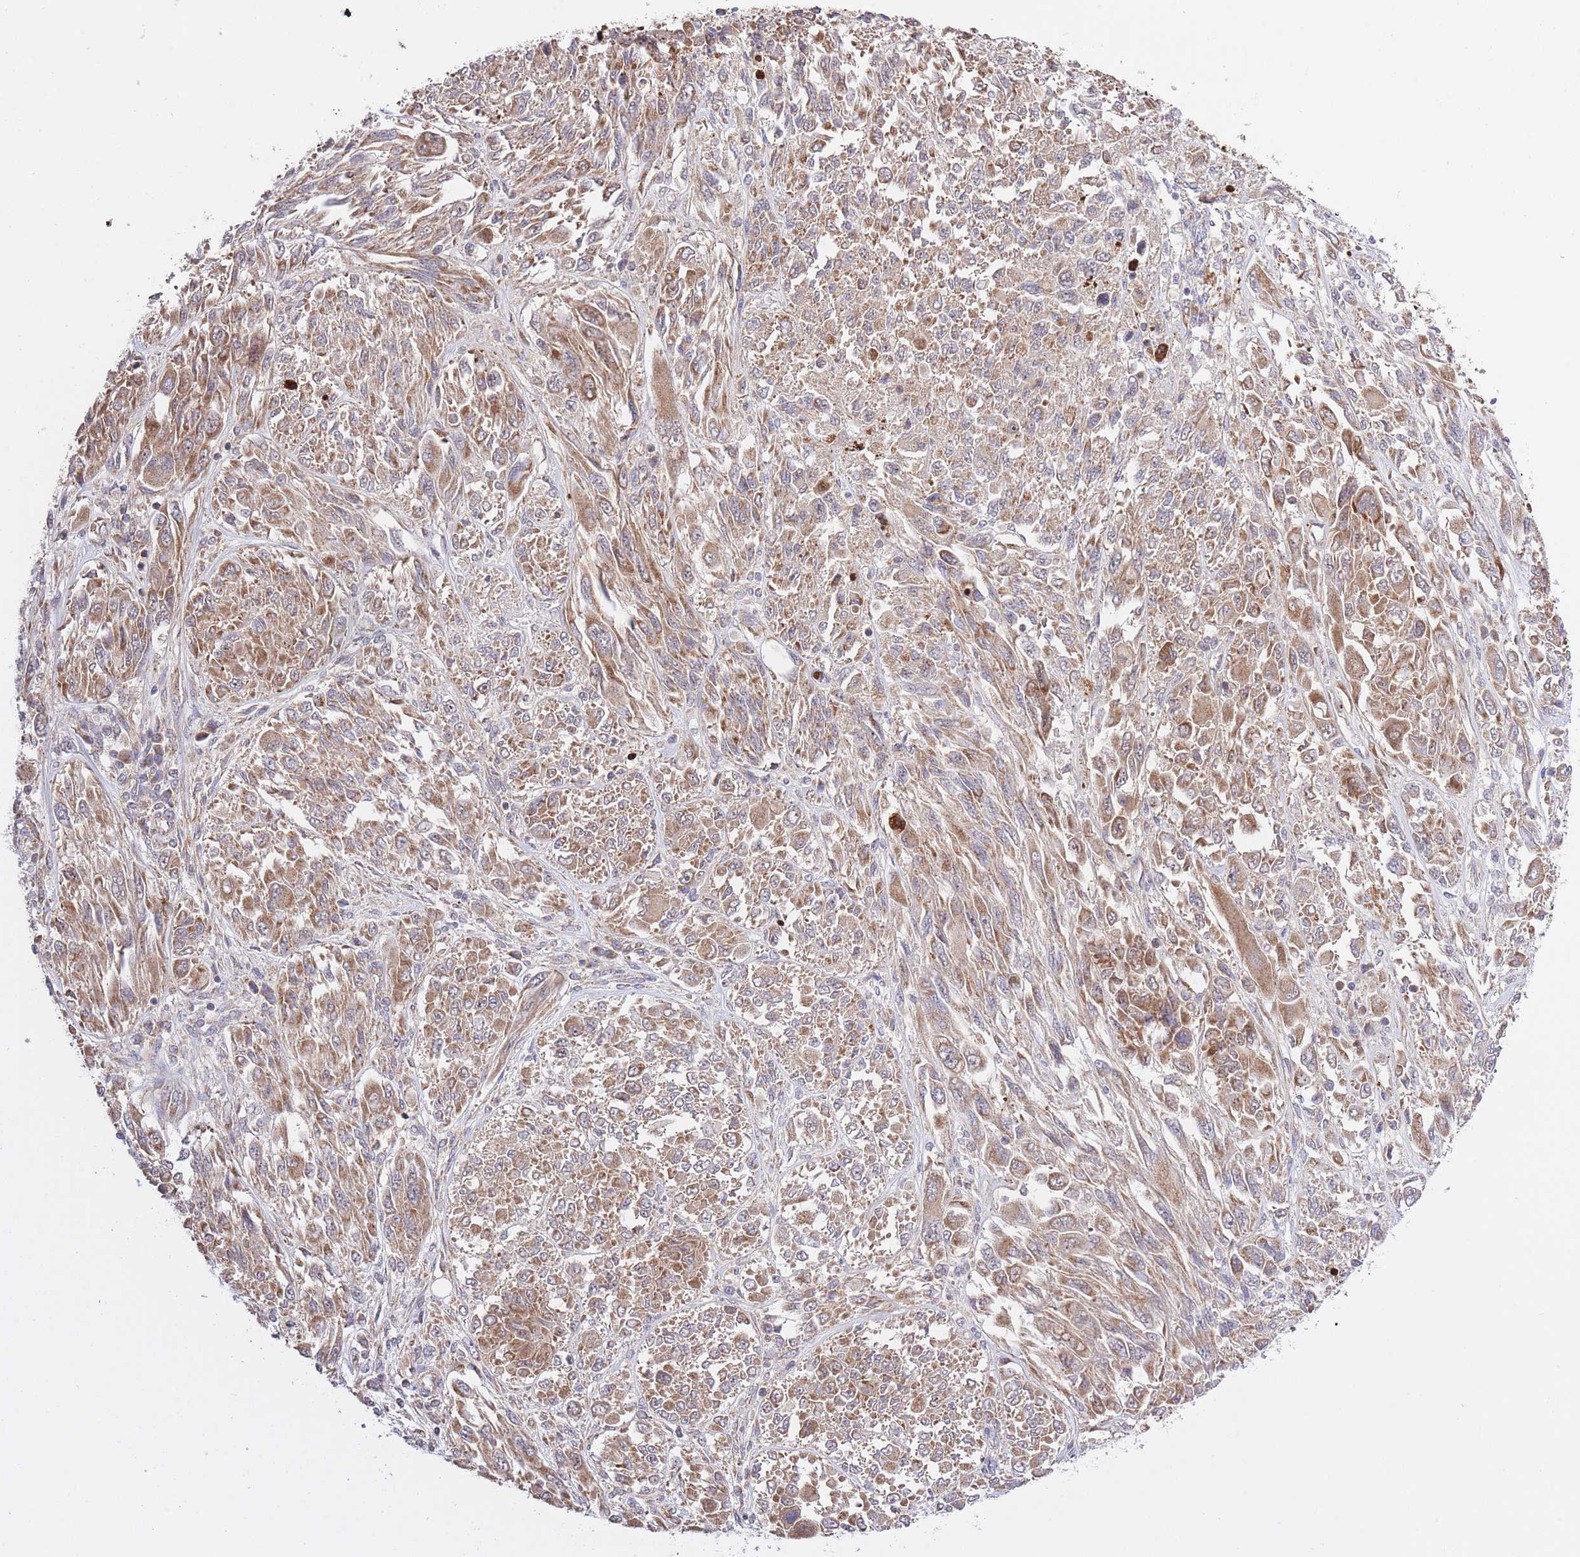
{"staining": {"intensity": "moderate", "quantity": ">75%", "location": "cytoplasmic/membranous"}, "tissue": "melanoma", "cell_type": "Tumor cells", "image_type": "cancer", "snomed": [{"axis": "morphology", "description": "Malignant melanoma, NOS"}, {"axis": "topography", "description": "Skin"}], "caption": "The immunohistochemical stain shows moderate cytoplasmic/membranous expression in tumor cells of malignant melanoma tissue.", "gene": "ATP13A2", "patient": {"sex": "female", "age": 91}}